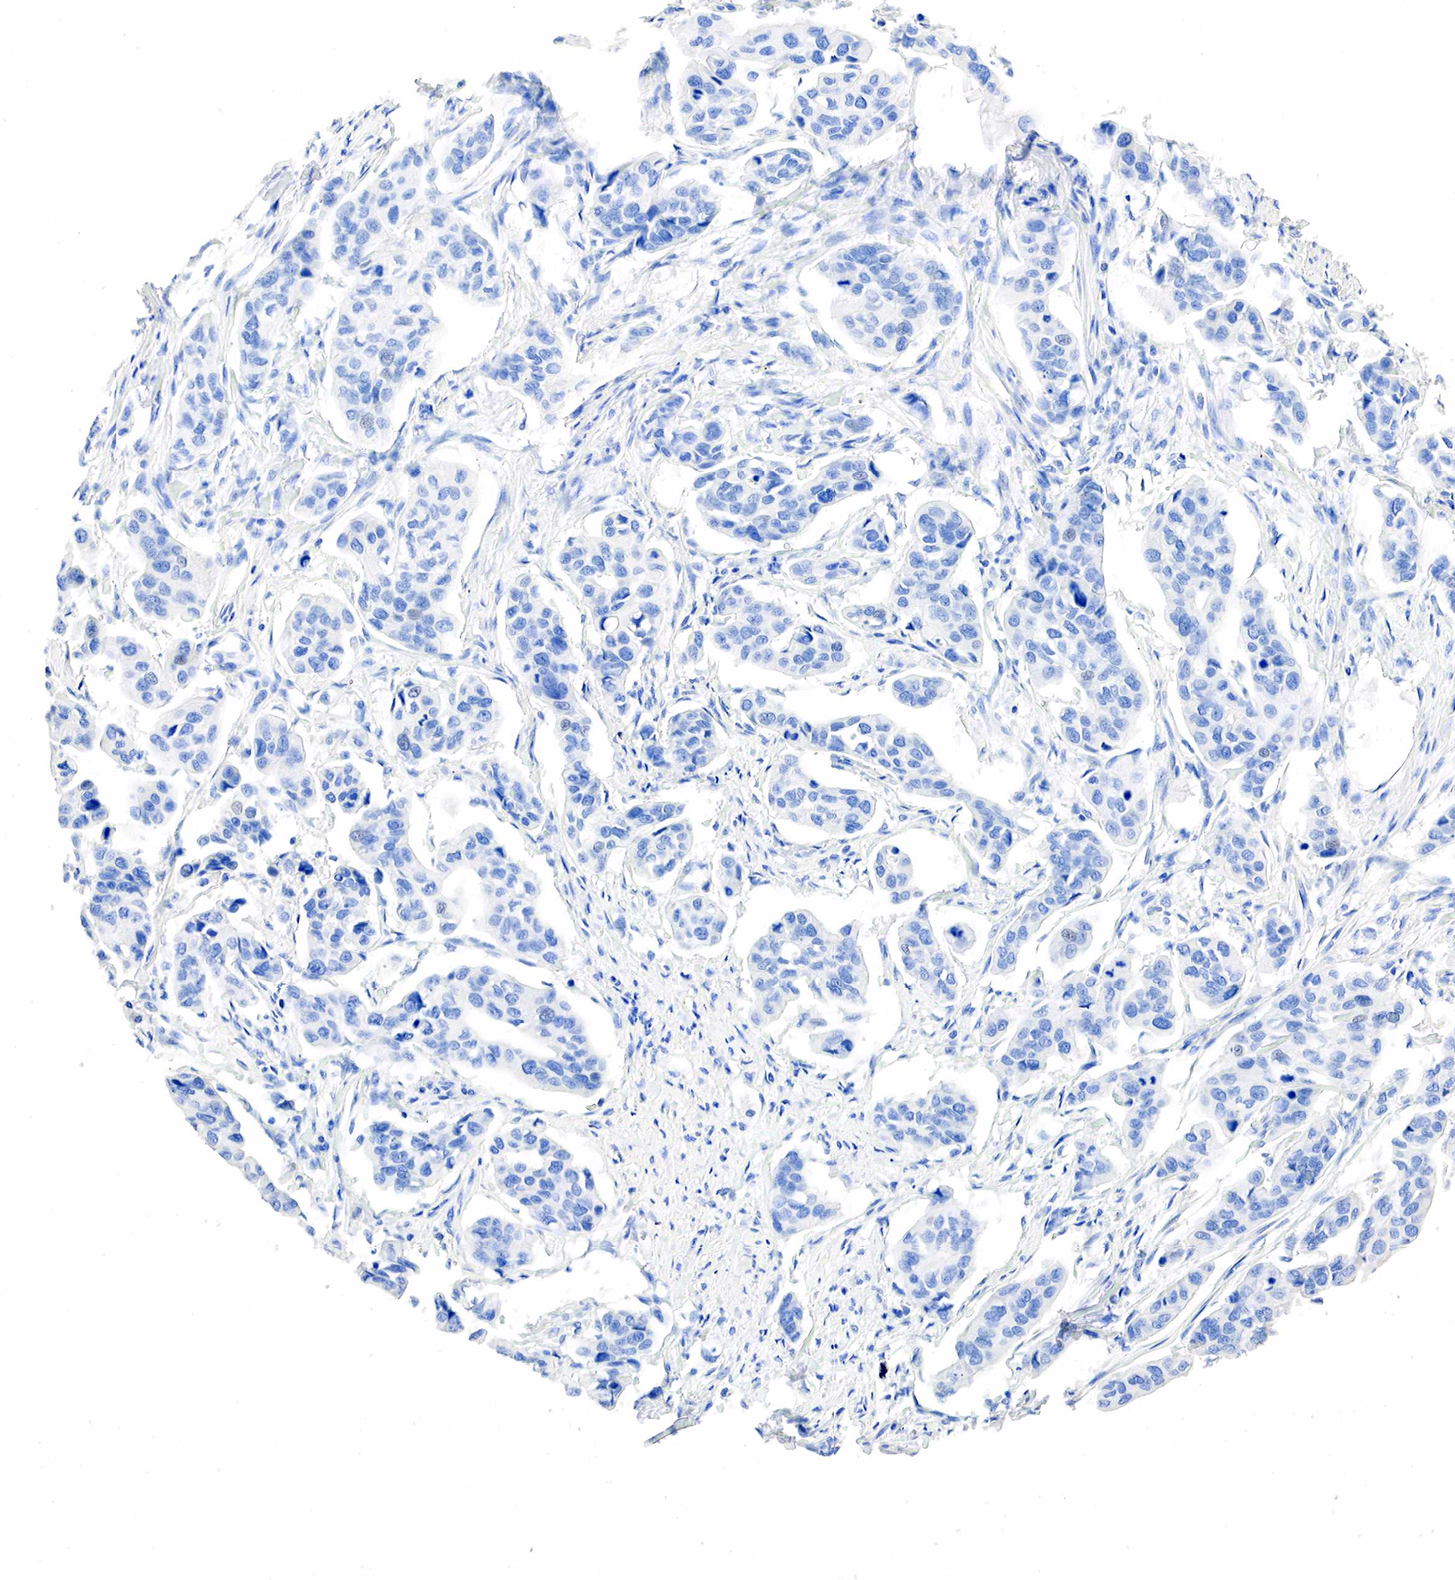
{"staining": {"intensity": "negative", "quantity": "none", "location": "none"}, "tissue": "urothelial cancer", "cell_type": "Tumor cells", "image_type": "cancer", "snomed": [{"axis": "morphology", "description": "Adenocarcinoma, NOS"}, {"axis": "topography", "description": "Urinary bladder"}], "caption": "An immunohistochemistry micrograph of adenocarcinoma is shown. There is no staining in tumor cells of adenocarcinoma. (DAB (3,3'-diaminobenzidine) immunohistochemistry, high magnification).", "gene": "SST", "patient": {"sex": "male", "age": 61}}